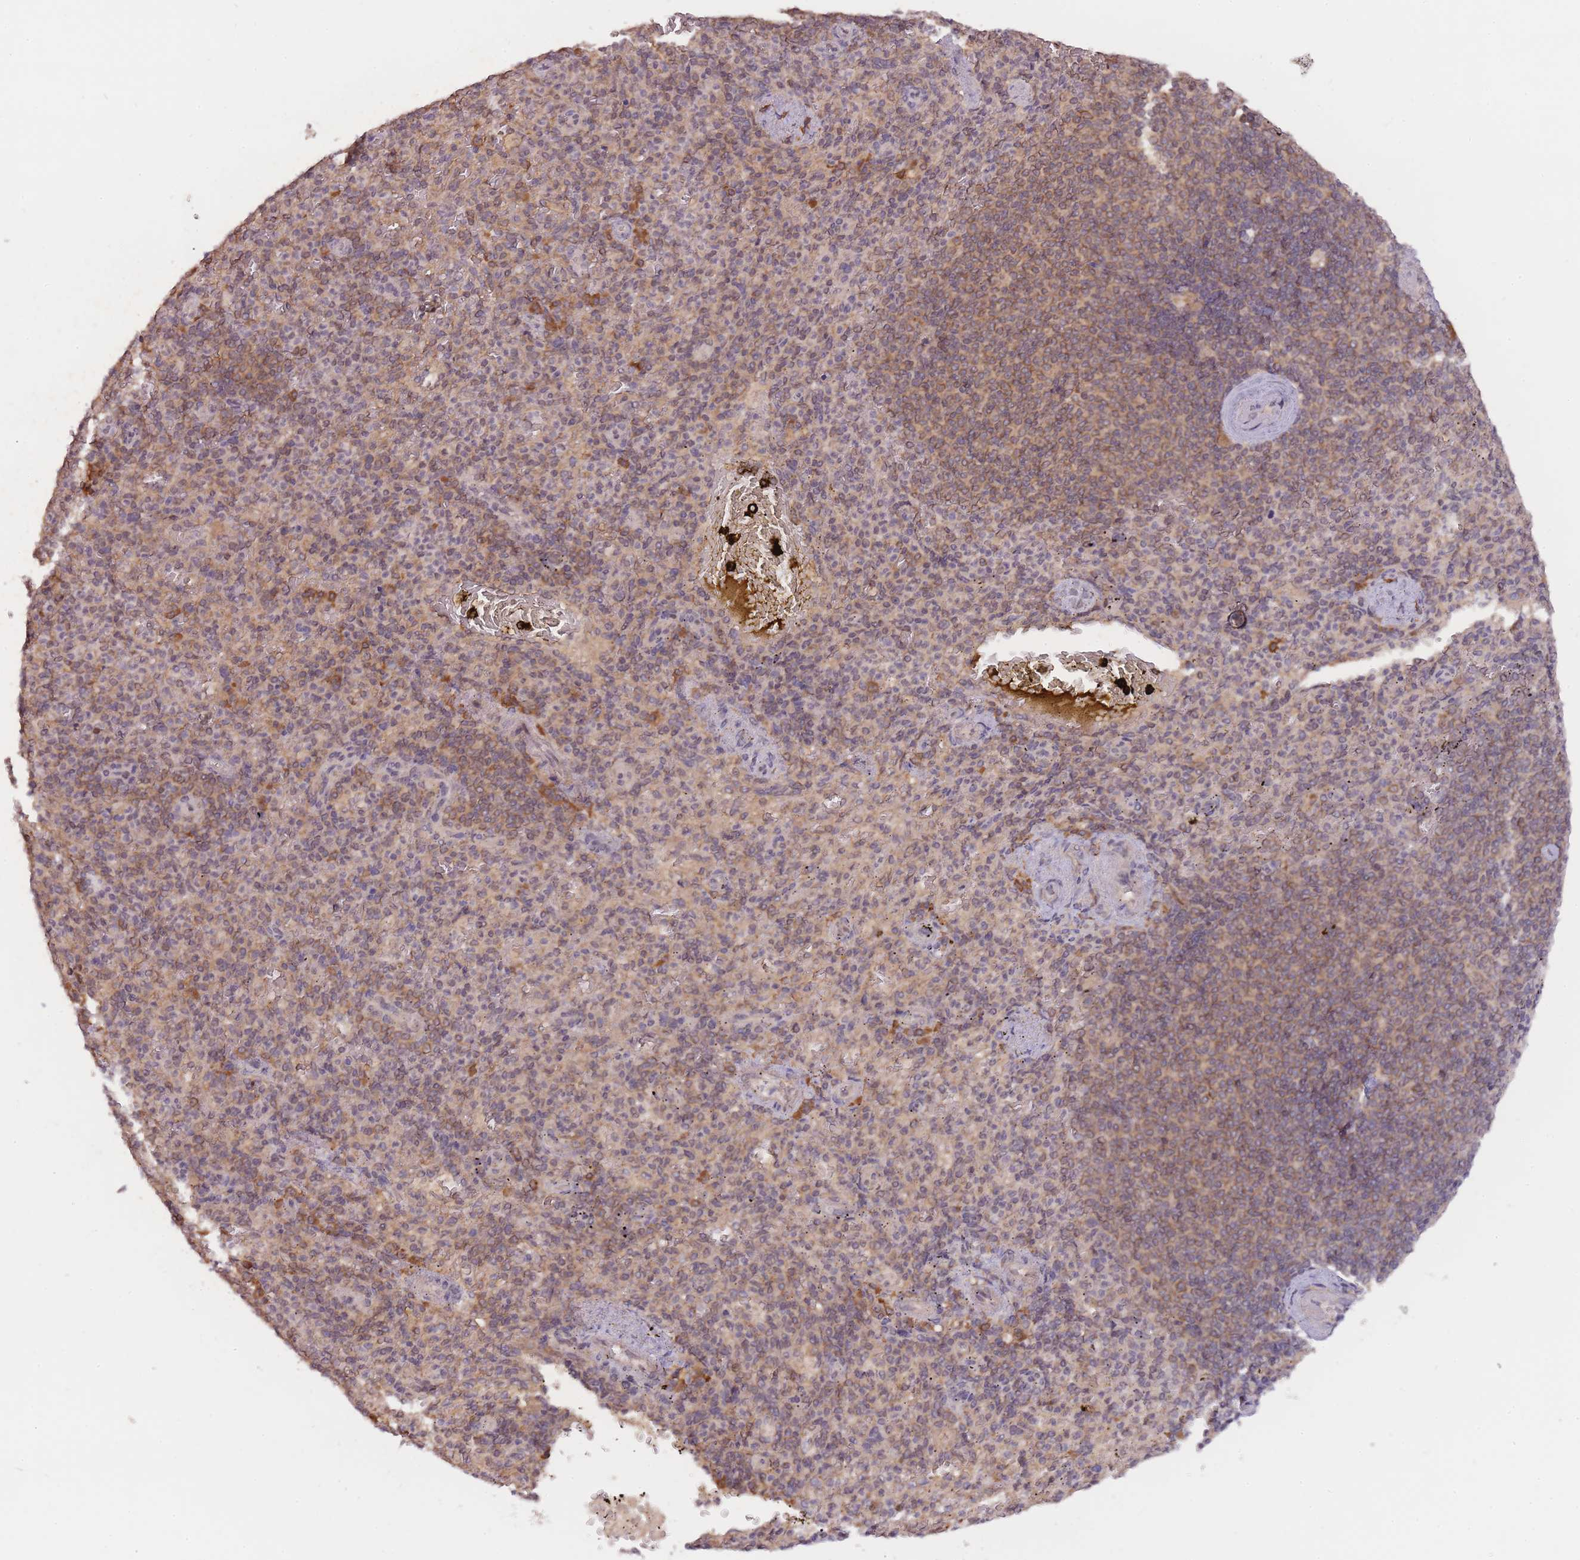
{"staining": {"intensity": "moderate", "quantity": "25%-75%", "location": "cytoplasmic/membranous"}, "tissue": "spleen", "cell_type": "Cells in red pulp", "image_type": "normal", "snomed": [{"axis": "morphology", "description": "Normal tissue, NOS"}, {"axis": "topography", "description": "Spleen"}], "caption": "An immunohistochemistry (IHC) histopathology image of normal tissue is shown. Protein staining in brown labels moderate cytoplasmic/membranous positivity in spleen within cells in red pulp.", "gene": "PIP4P1", "patient": {"sex": "female", "age": 74}}